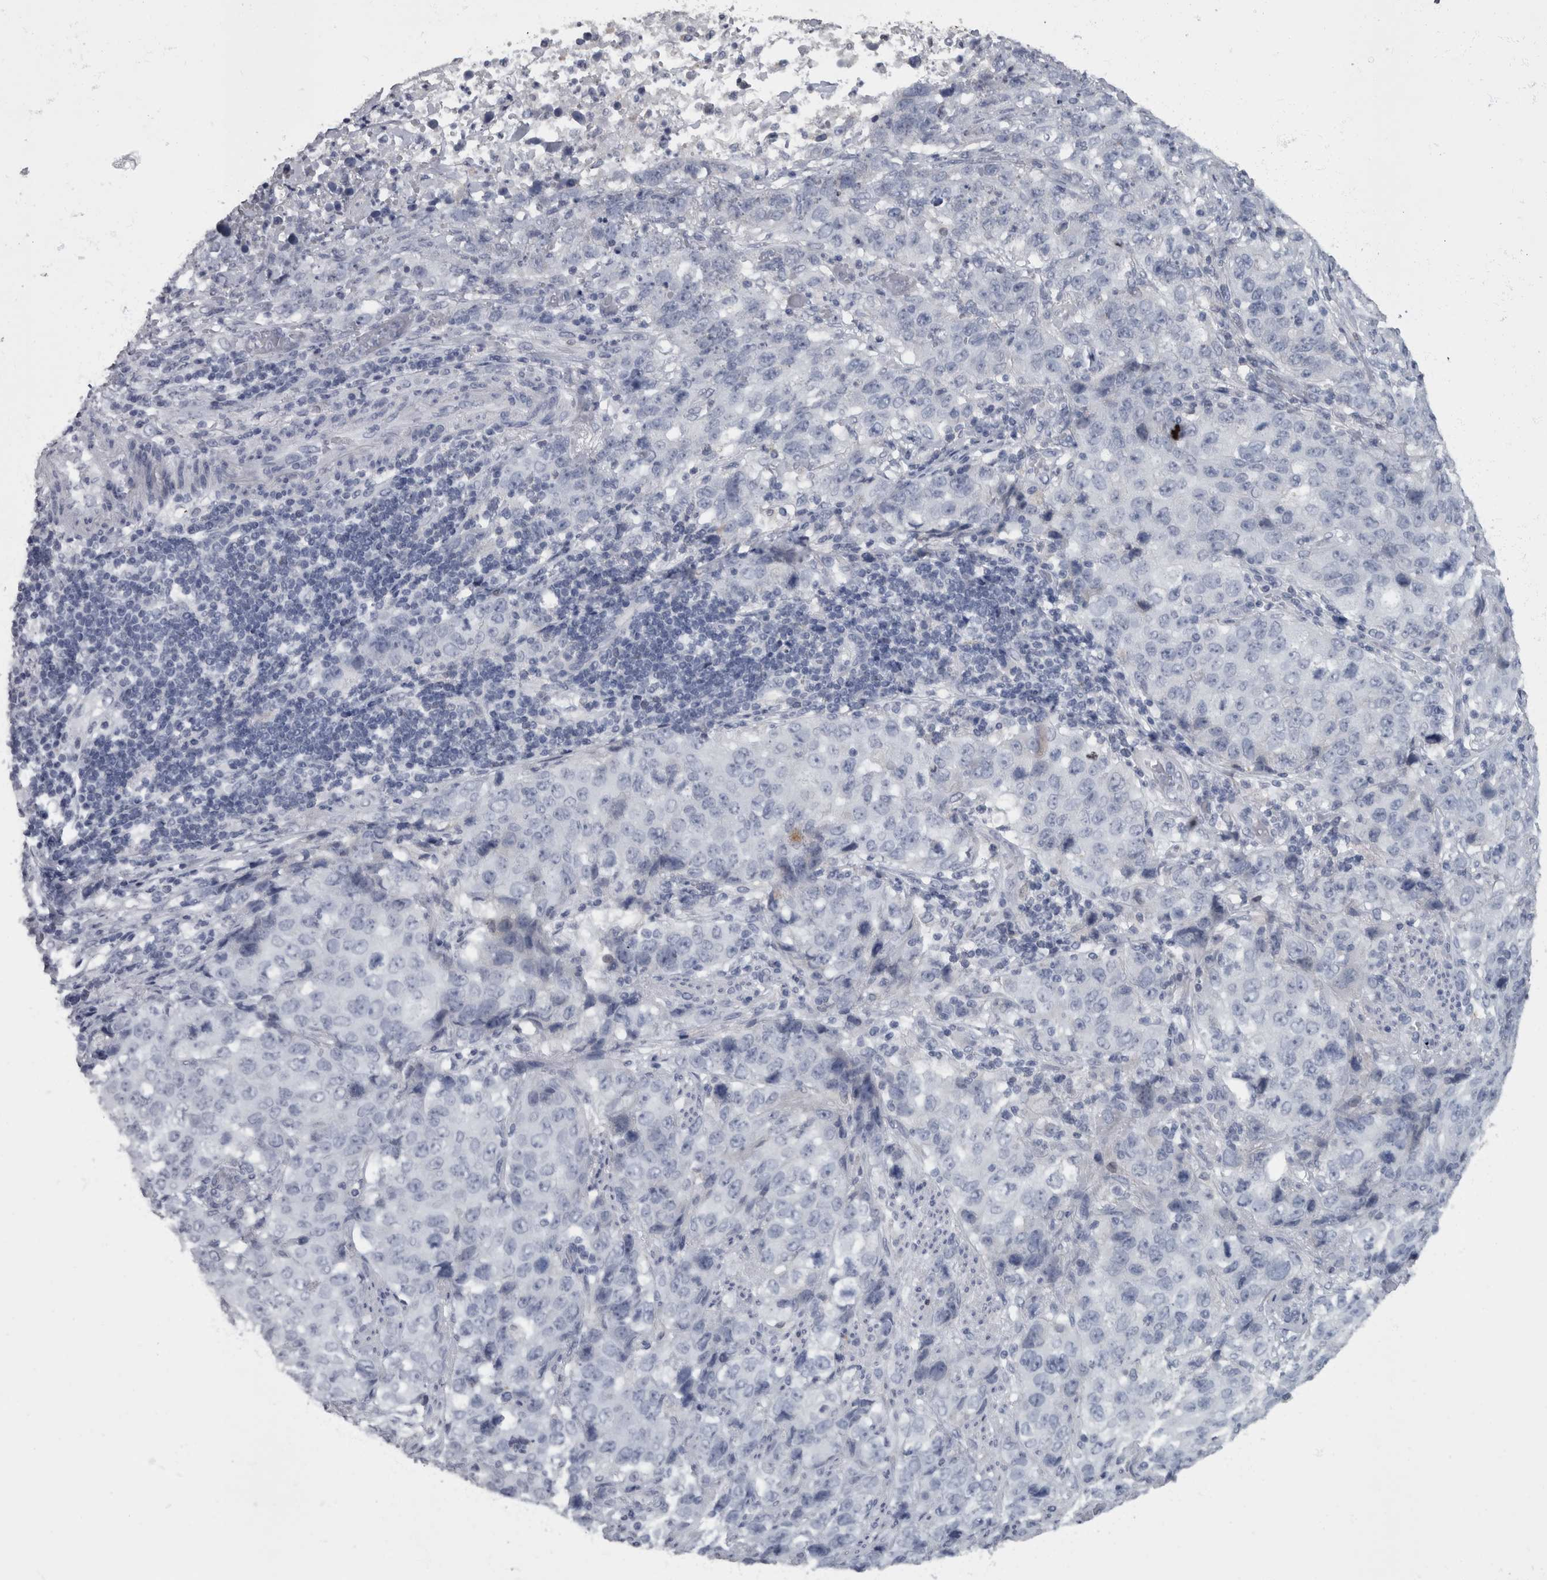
{"staining": {"intensity": "negative", "quantity": "none", "location": "none"}, "tissue": "stomach cancer", "cell_type": "Tumor cells", "image_type": "cancer", "snomed": [{"axis": "morphology", "description": "Adenocarcinoma, NOS"}, {"axis": "topography", "description": "Stomach"}], "caption": "IHC of human stomach adenocarcinoma shows no expression in tumor cells. (Brightfield microscopy of DAB (3,3'-diaminobenzidine) IHC at high magnification).", "gene": "PPP1R3C", "patient": {"sex": "male", "age": 48}}